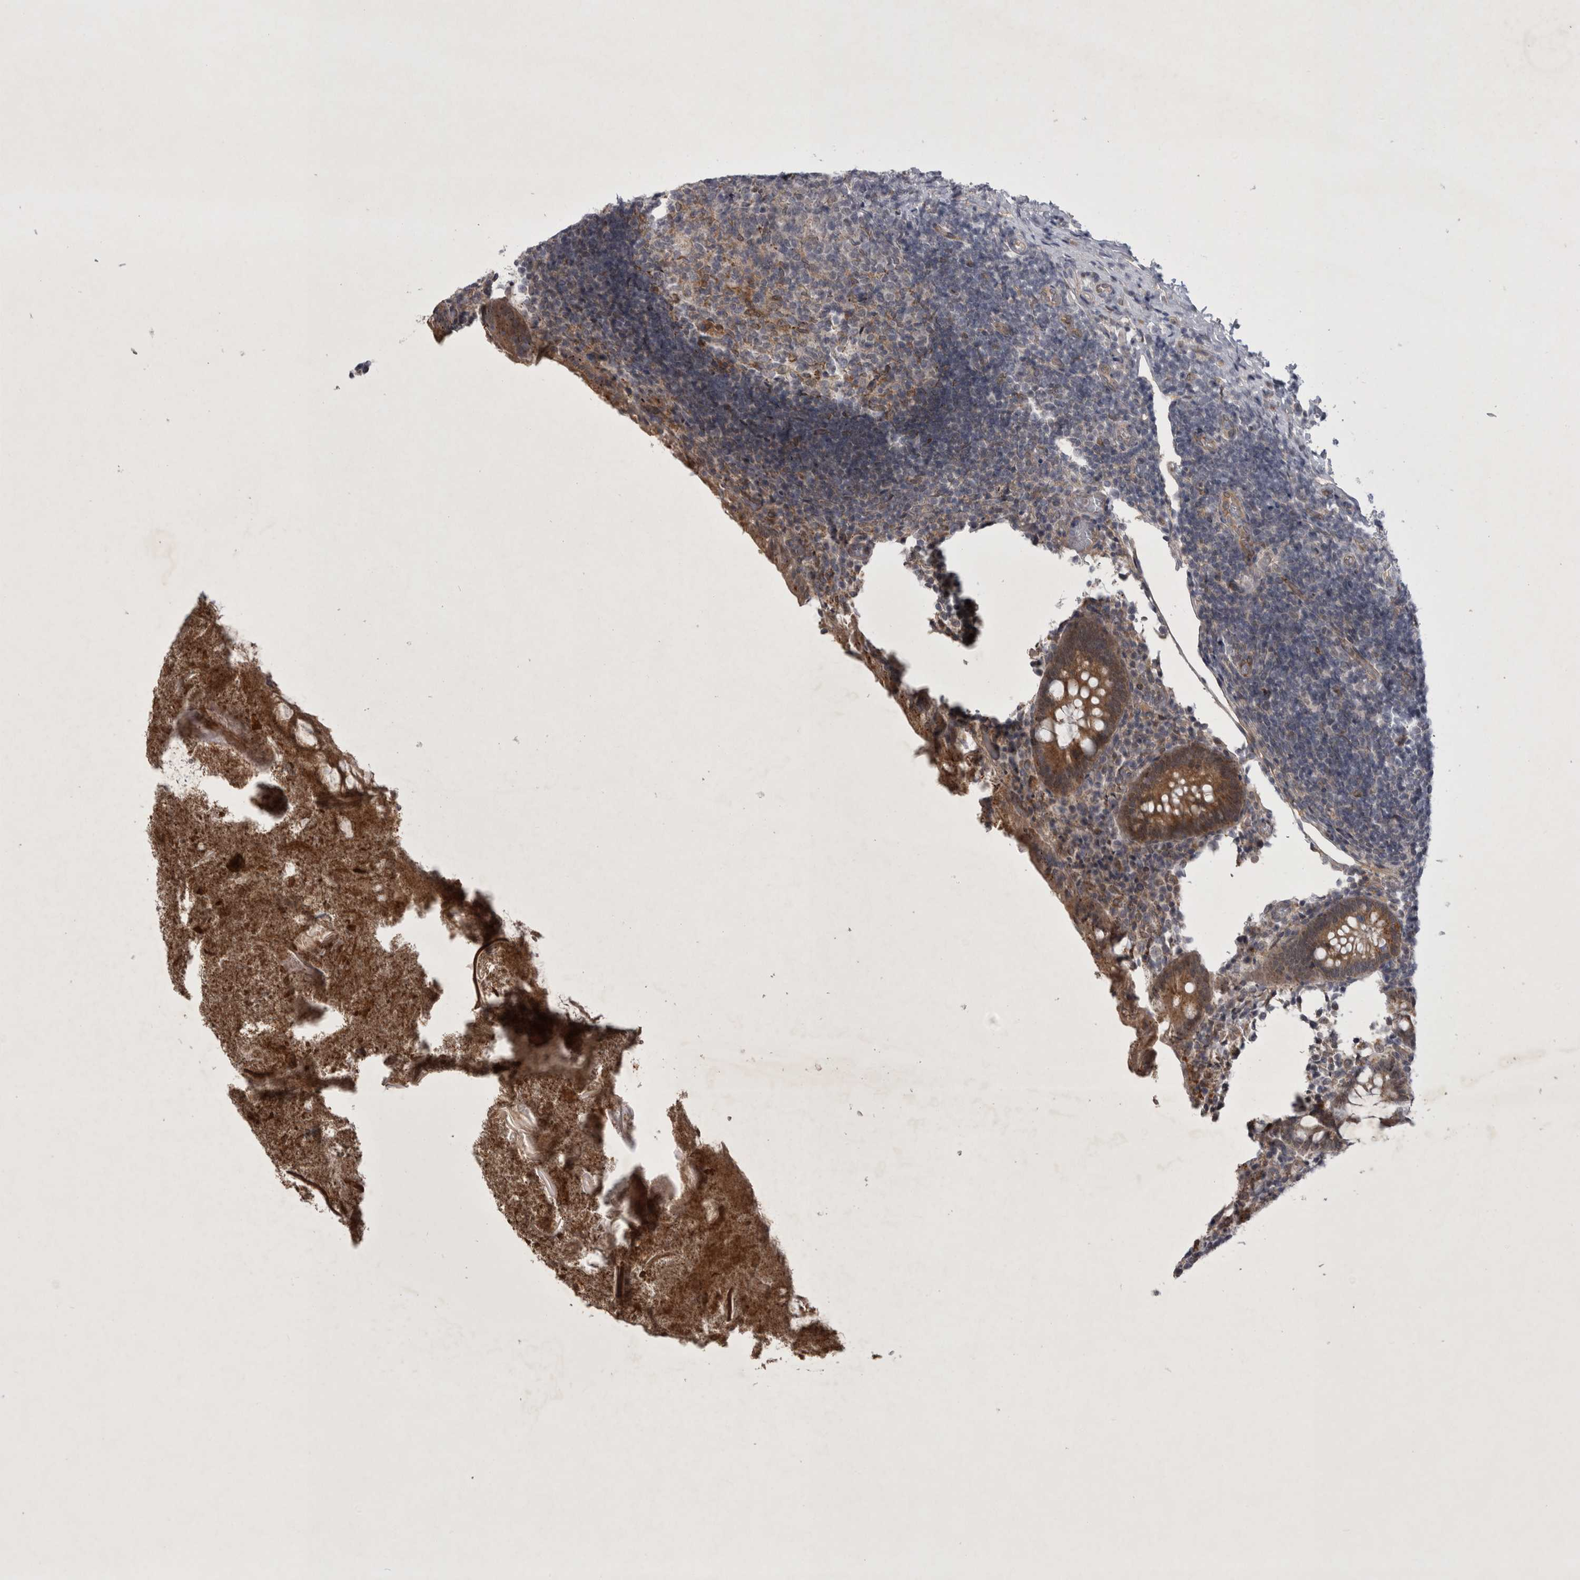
{"staining": {"intensity": "moderate", "quantity": ">75%", "location": "cytoplasmic/membranous"}, "tissue": "appendix", "cell_type": "Glandular cells", "image_type": "normal", "snomed": [{"axis": "morphology", "description": "Normal tissue, NOS"}, {"axis": "topography", "description": "Appendix"}], "caption": "Appendix stained with DAB (3,3'-diaminobenzidine) immunohistochemistry (IHC) exhibits medium levels of moderate cytoplasmic/membranous expression in approximately >75% of glandular cells.", "gene": "PARP11", "patient": {"sex": "female", "age": 17}}